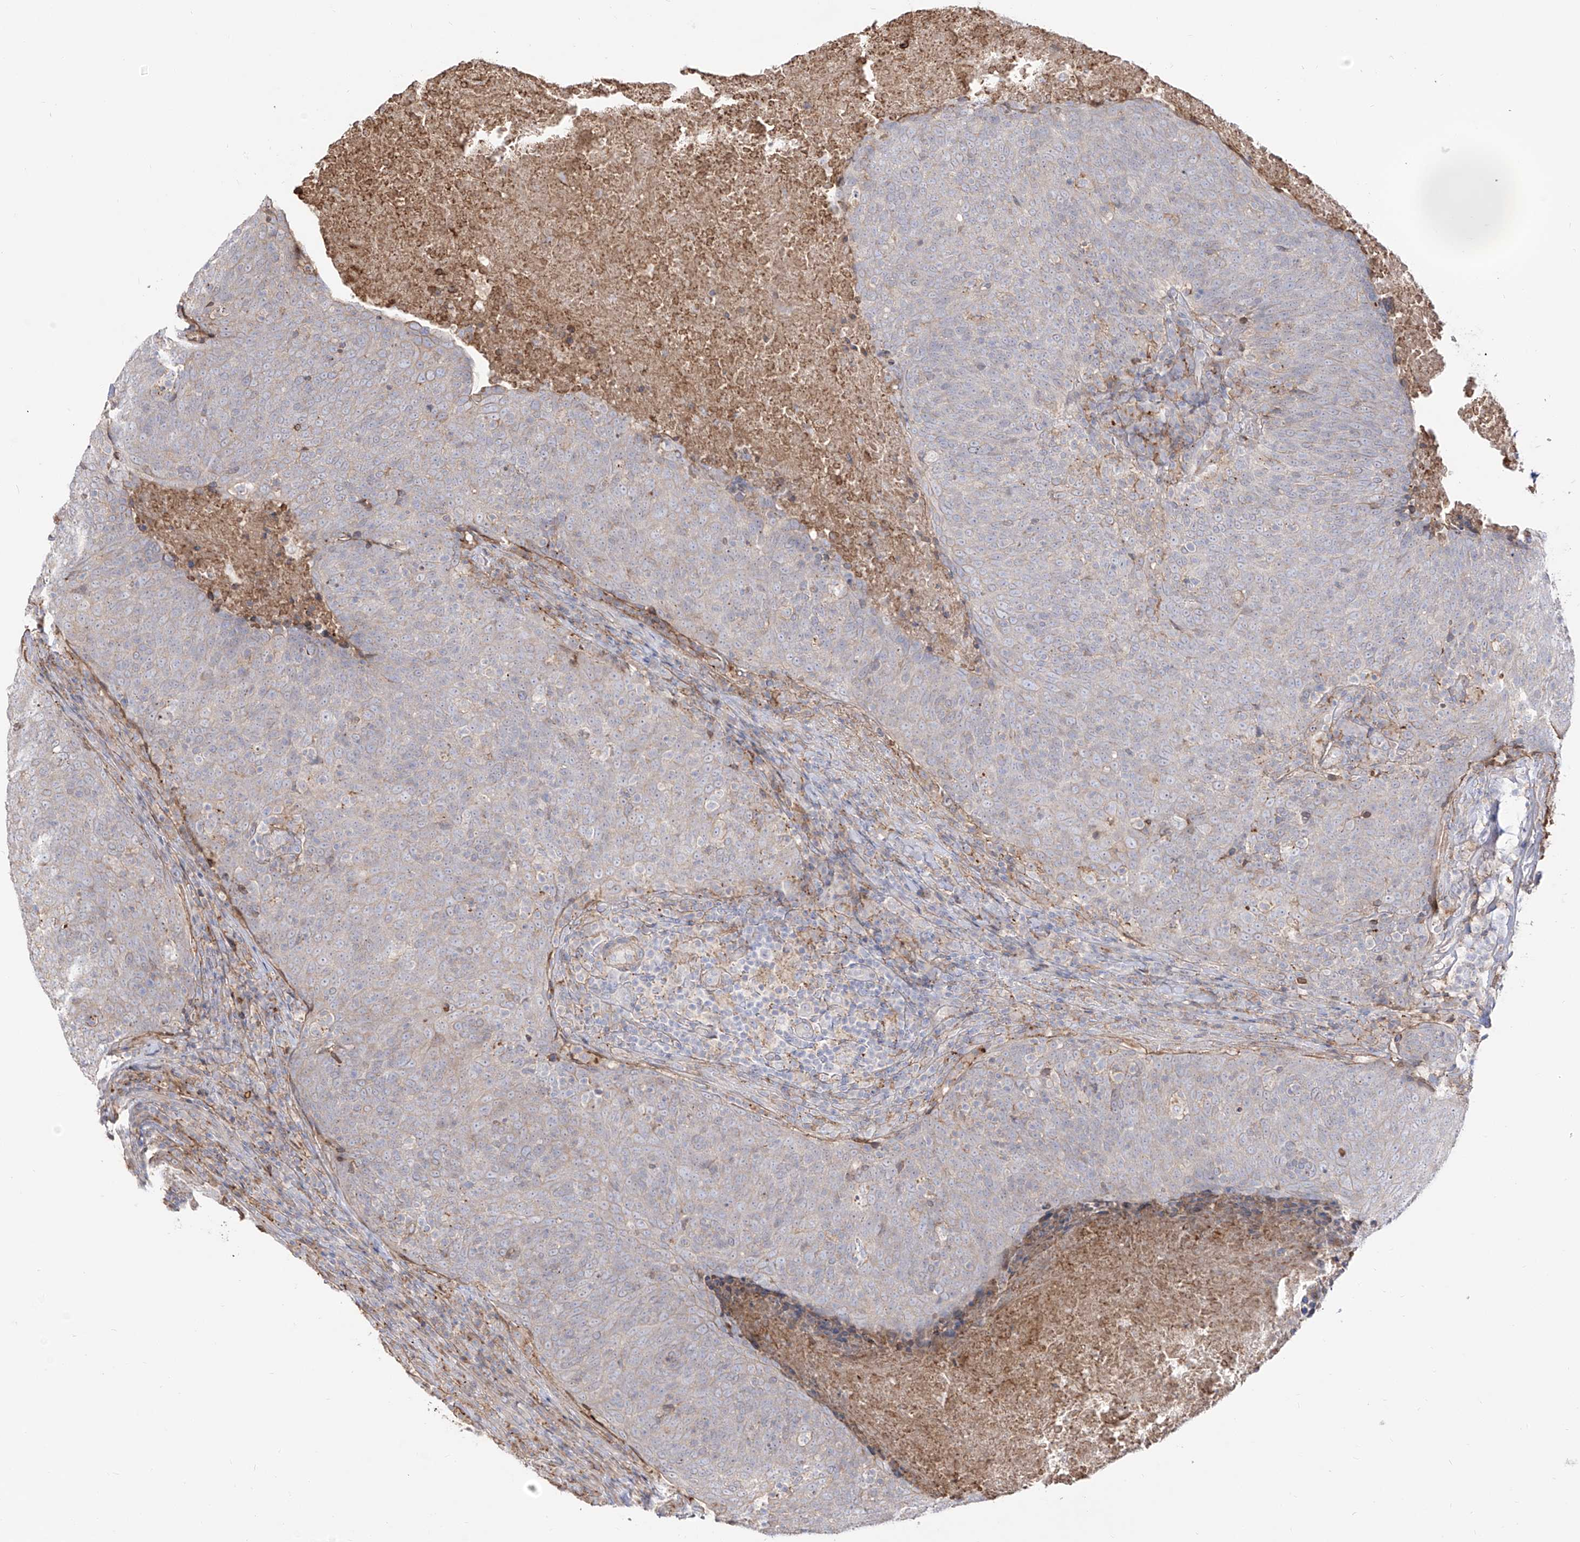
{"staining": {"intensity": "negative", "quantity": "none", "location": "none"}, "tissue": "head and neck cancer", "cell_type": "Tumor cells", "image_type": "cancer", "snomed": [{"axis": "morphology", "description": "Squamous cell carcinoma, NOS"}, {"axis": "morphology", "description": "Squamous cell carcinoma, metastatic, NOS"}, {"axis": "topography", "description": "Lymph node"}, {"axis": "topography", "description": "Head-Neck"}], "caption": "Immunohistochemistry micrograph of human head and neck cancer stained for a protein (brown), which exhibits no positivity in tumor cells.", "gene": "ZGRF1", "patient": {"sex": "male", "age": 62}}